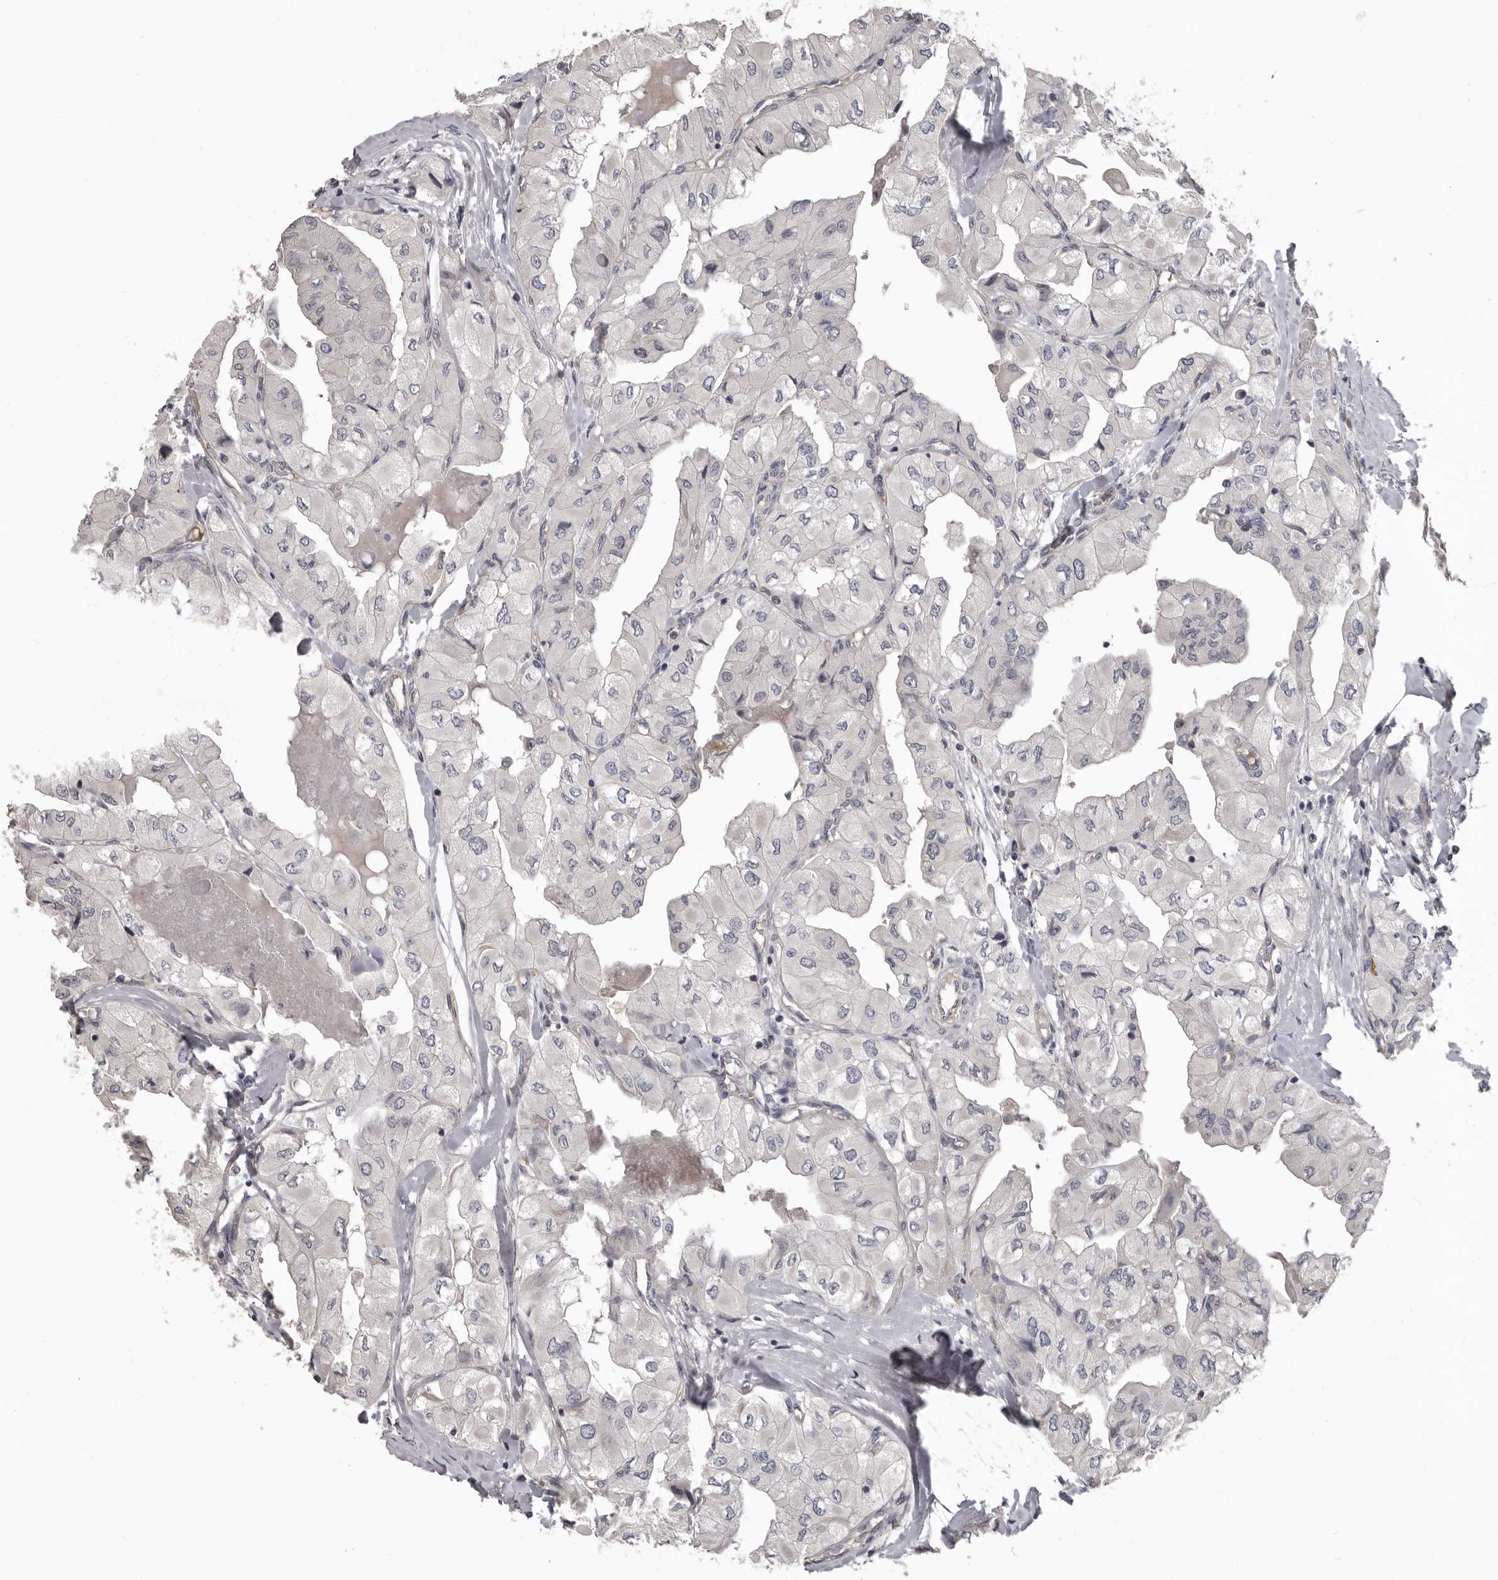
{"staining": {"intensity": "negative", "quantity": "none", "location": "none"}, "tissue": "thyroid cancer", "cell_type": "Tumor cells", "image_type": "cancer", "snomed": [{"axis": "morphology", "description": "Papillary adenocarcinoma, NOS"}, {"axis": "topography", "description": "Thyroid gland"}], "caption": "DAB immunohistochemical staining of papillary adenocarcinoma (thyroid) displays no significant positivity in tumor cells.", "gene": "RNF217", "patient": {"sex": "female", "age": 59}}